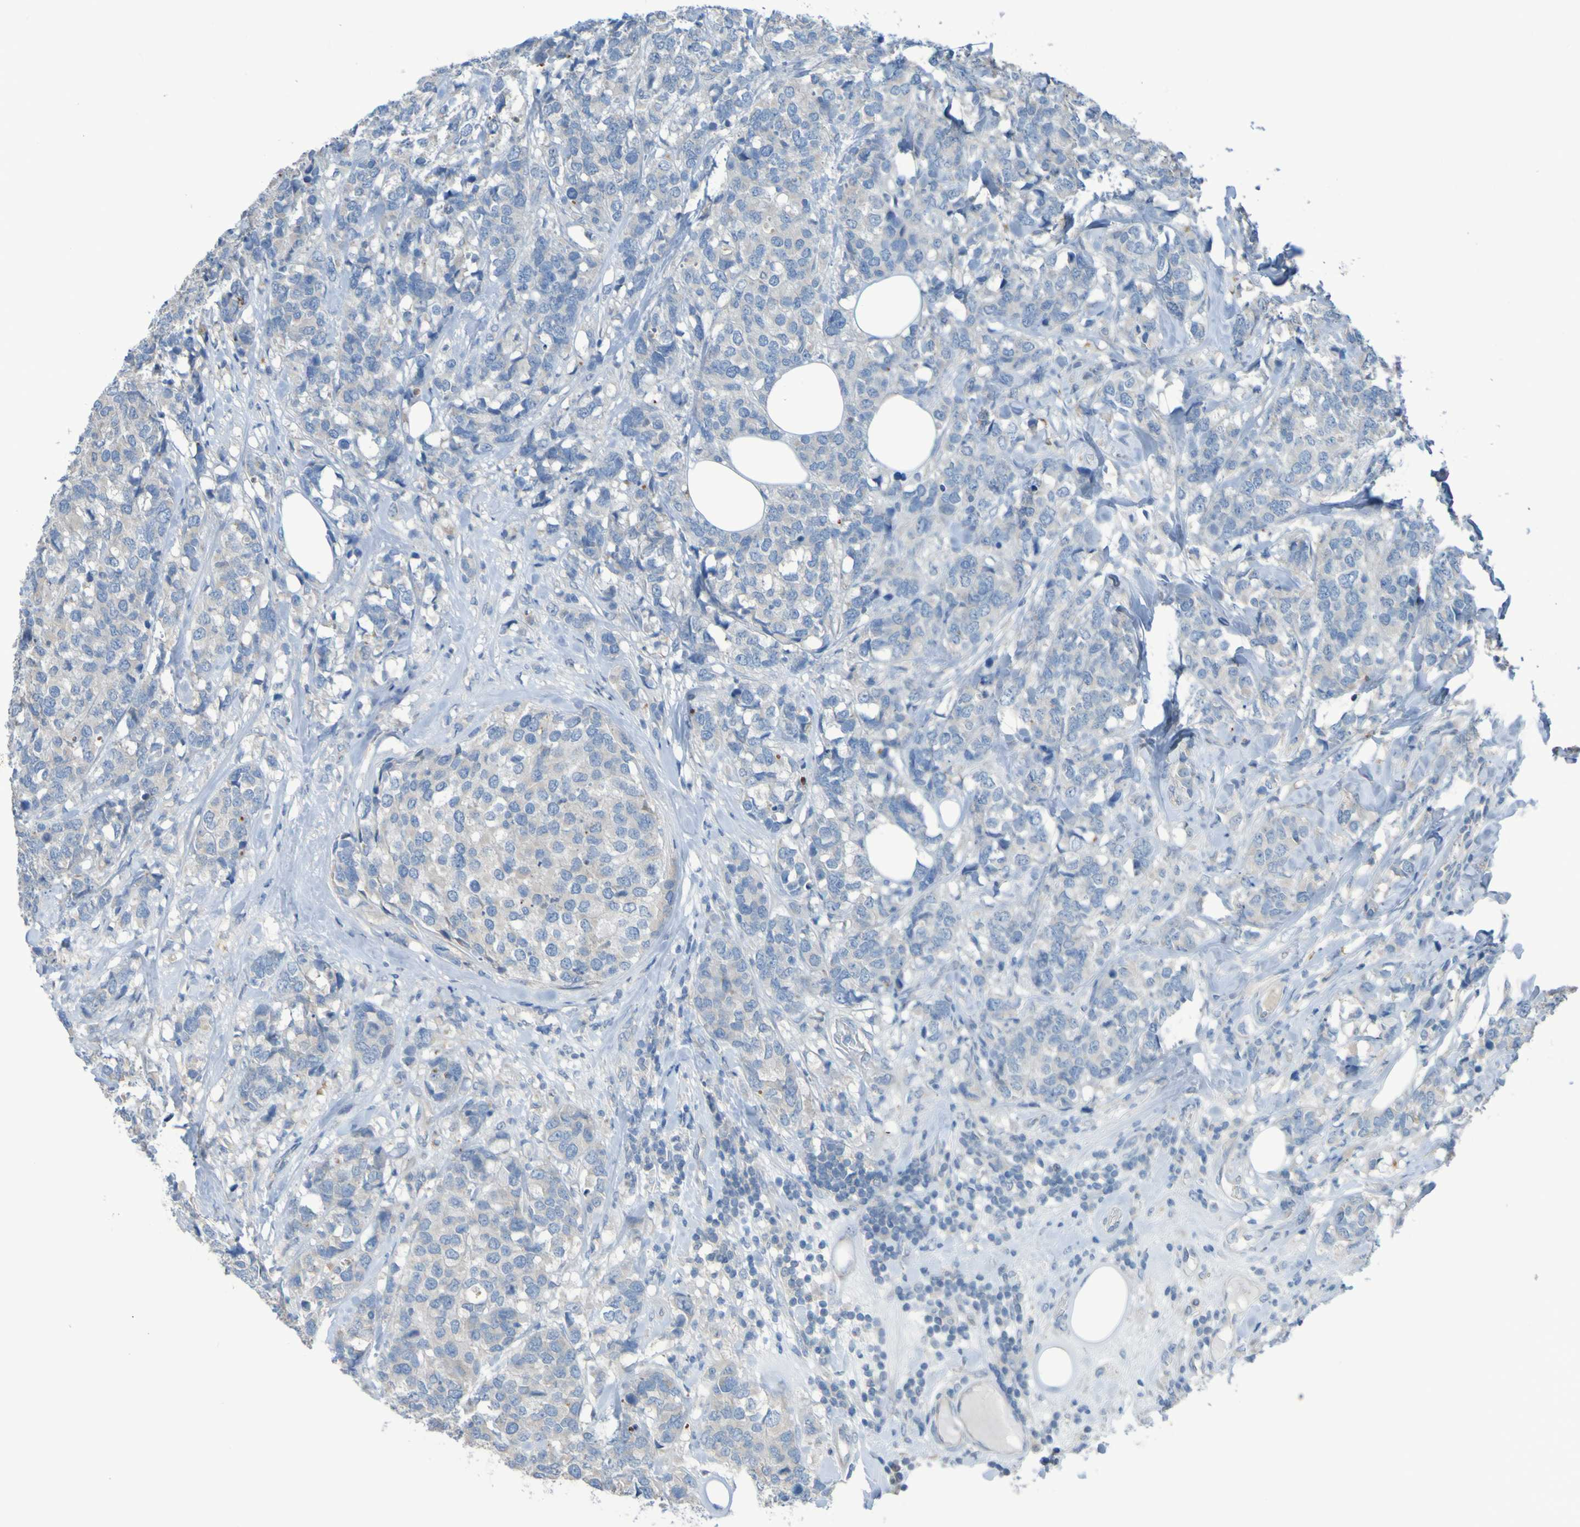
{"staining": {"intensity": "weak", "quantity": "<25%", "location": "cytoplasmic/membranous"}, "tissue": "breast cancer", "cell_type": "Tumor cells", "image_type": "cancer", "snomed": [{"axis": "morphology", "description": "Lobular carcinoma"}, {"axis": "topography", "description": "Breast"}], "caption": "Human breast cancer (lobular carcinoma) stained for a protein using IHC demonstrates no positivity in tumor cells.", "gene": "NPRL3", "patient": {"sex": "female", "age": 59}}